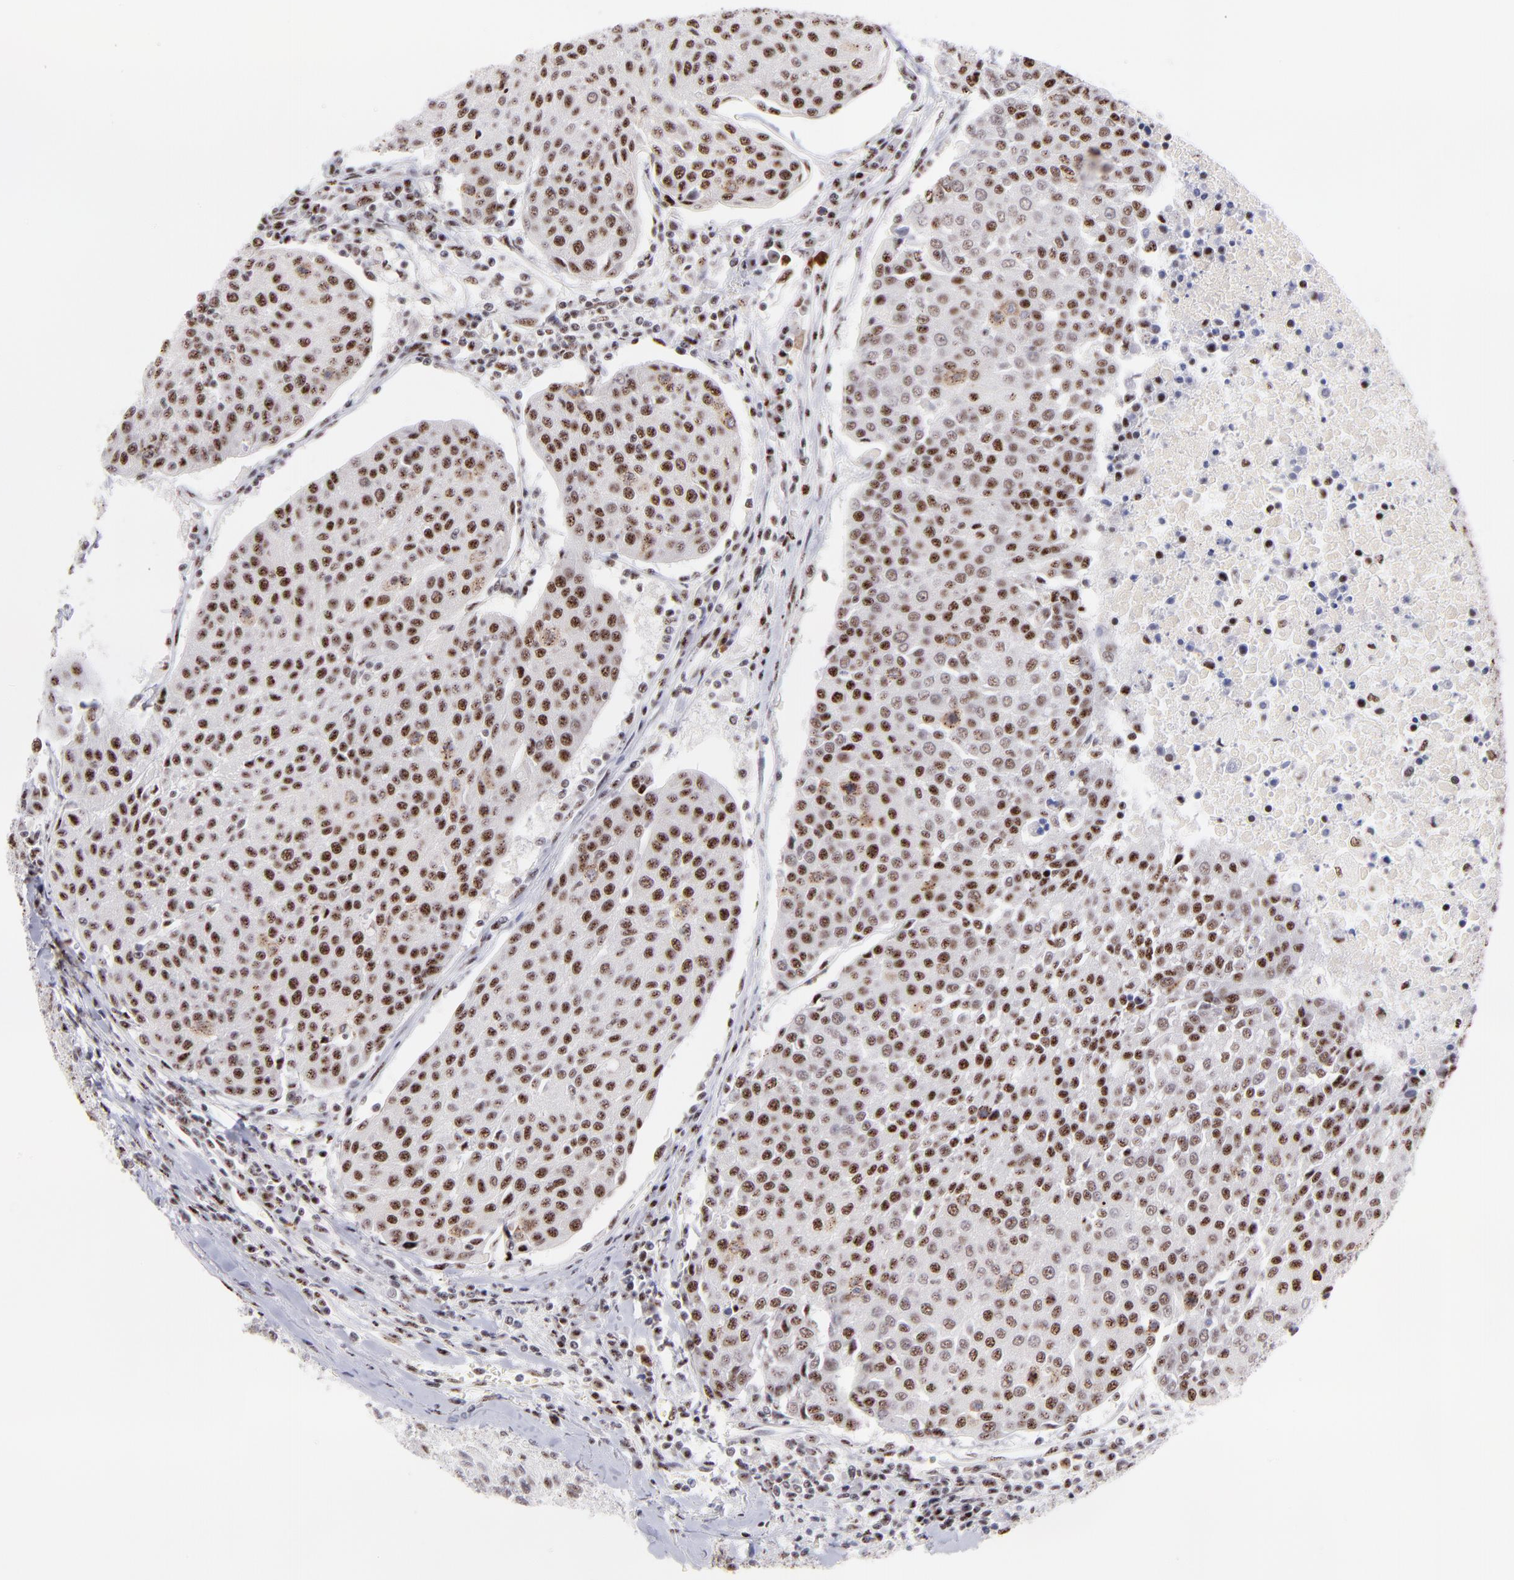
{"staining": {"intensity": "moderate", "quantity": ">75%", "location": "nuclear"}, "tissue": "urothelial cancer", "cell_type": "Tumor cells", "image_type": "cancer", "snomed": [{"axis": "morphology", "description": "Urothelial carcinoma, High grade"}, {"axis": "topography", "description": "Urinary bladder"}], "caption": "Brown immunohistochemical staining in human urothelial cancer exhibits moderate nuclear expression in about >75% of tumor cells.", "gene": "CDC25C", "patient": {"sex": "female", "age": 85}}